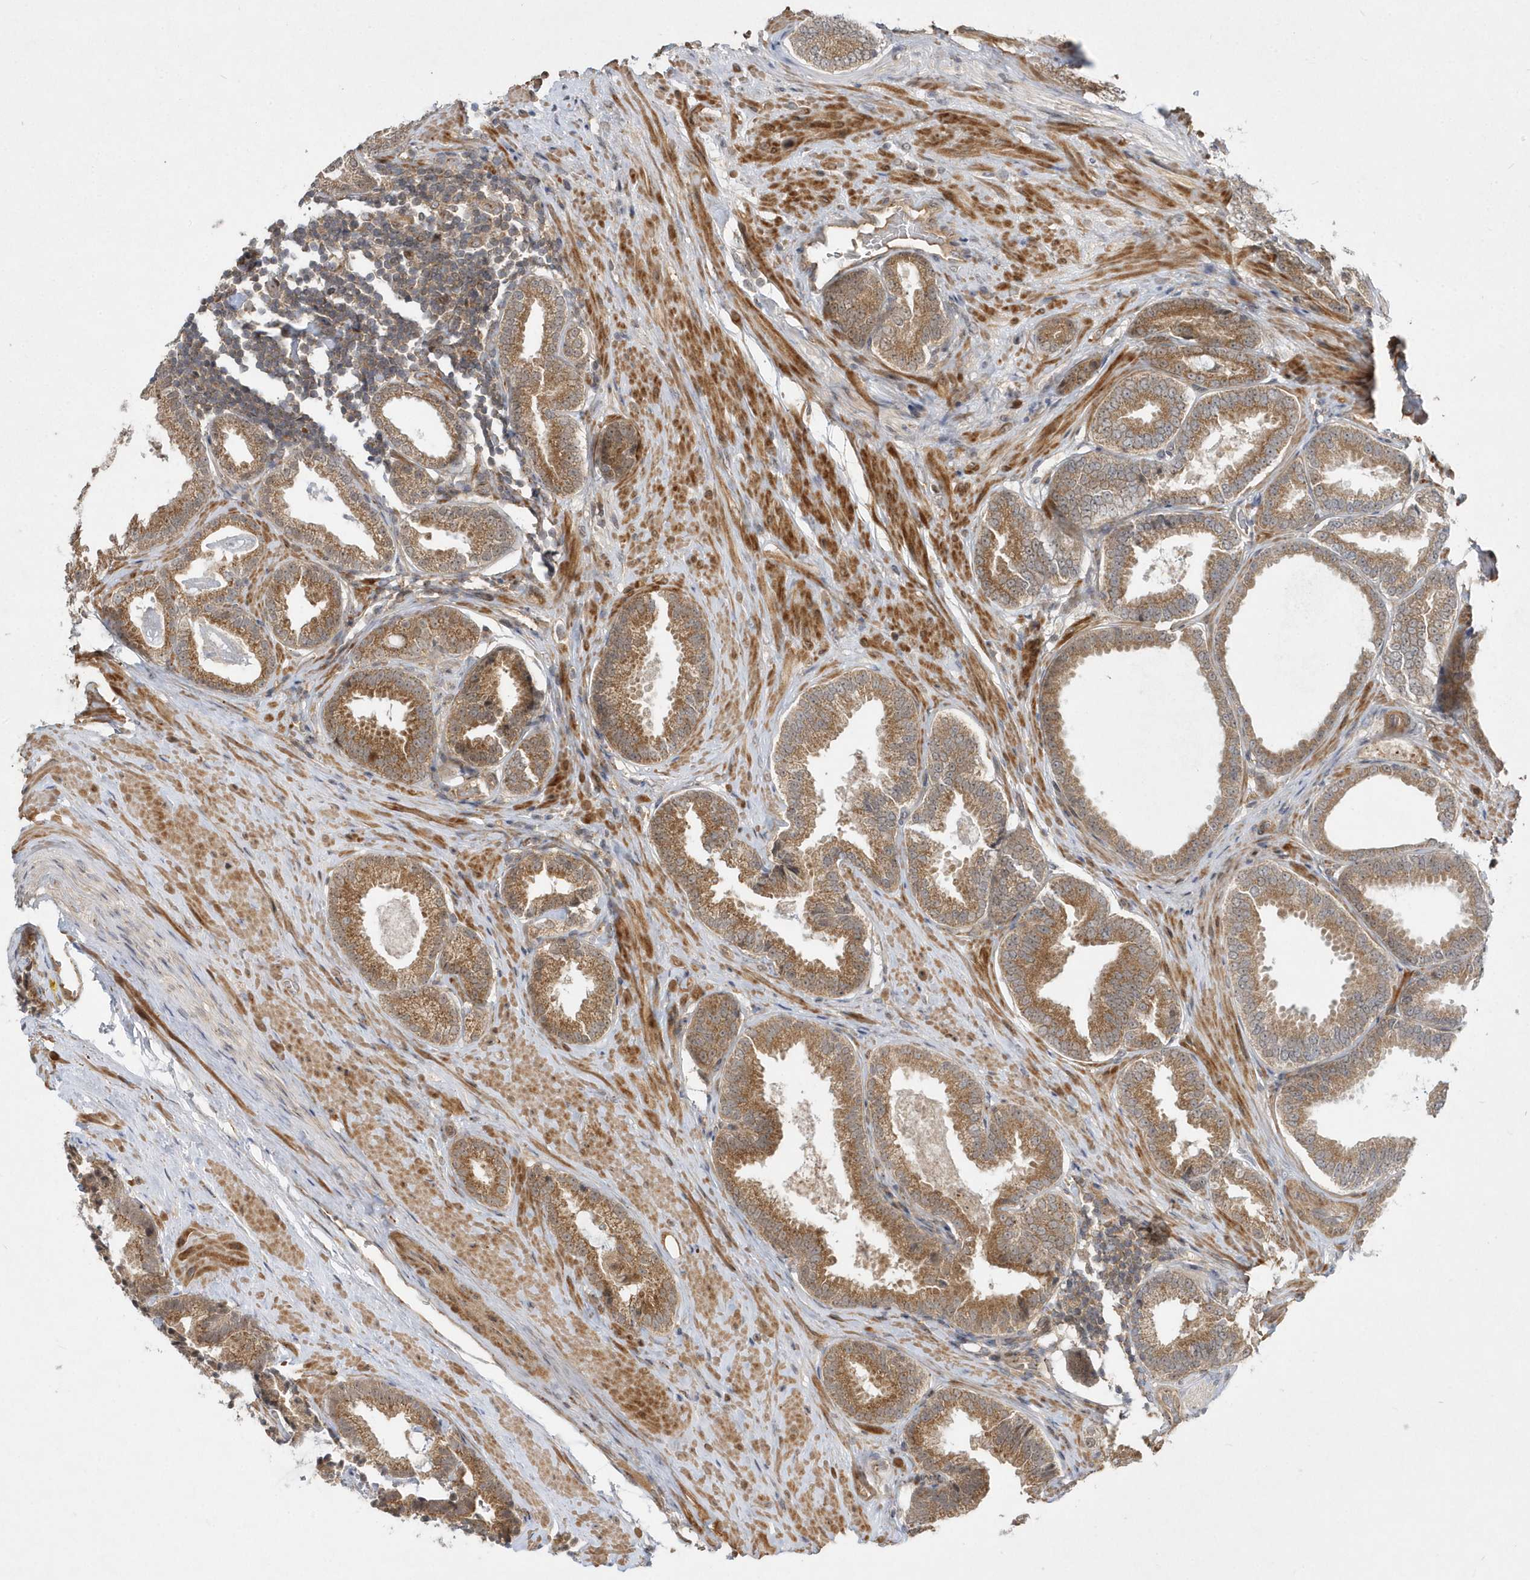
{"staining": {"intensity": "moderate", "quantity": ">75%", "location": "cytoplasmic/membranous,nuclear"}, "tissue": "prostate cancer", "cell_type": "Tumor cells", "image_type": "cancer", "snomed": [{"axis": "morphology", "description": "Adenocarcinoma, Low grade"}, {"axis": "topography", "description": "Prostate"}], "caption": "An image of human prostate cancer (adenocarcinoma (low-grade)) stained for a protein exhibits moderate cytoplasmic/membranous and nuclear brown staining in tumor cells.", "gene": "MXI1", "patient": {"sex": "male", "age": 71}}